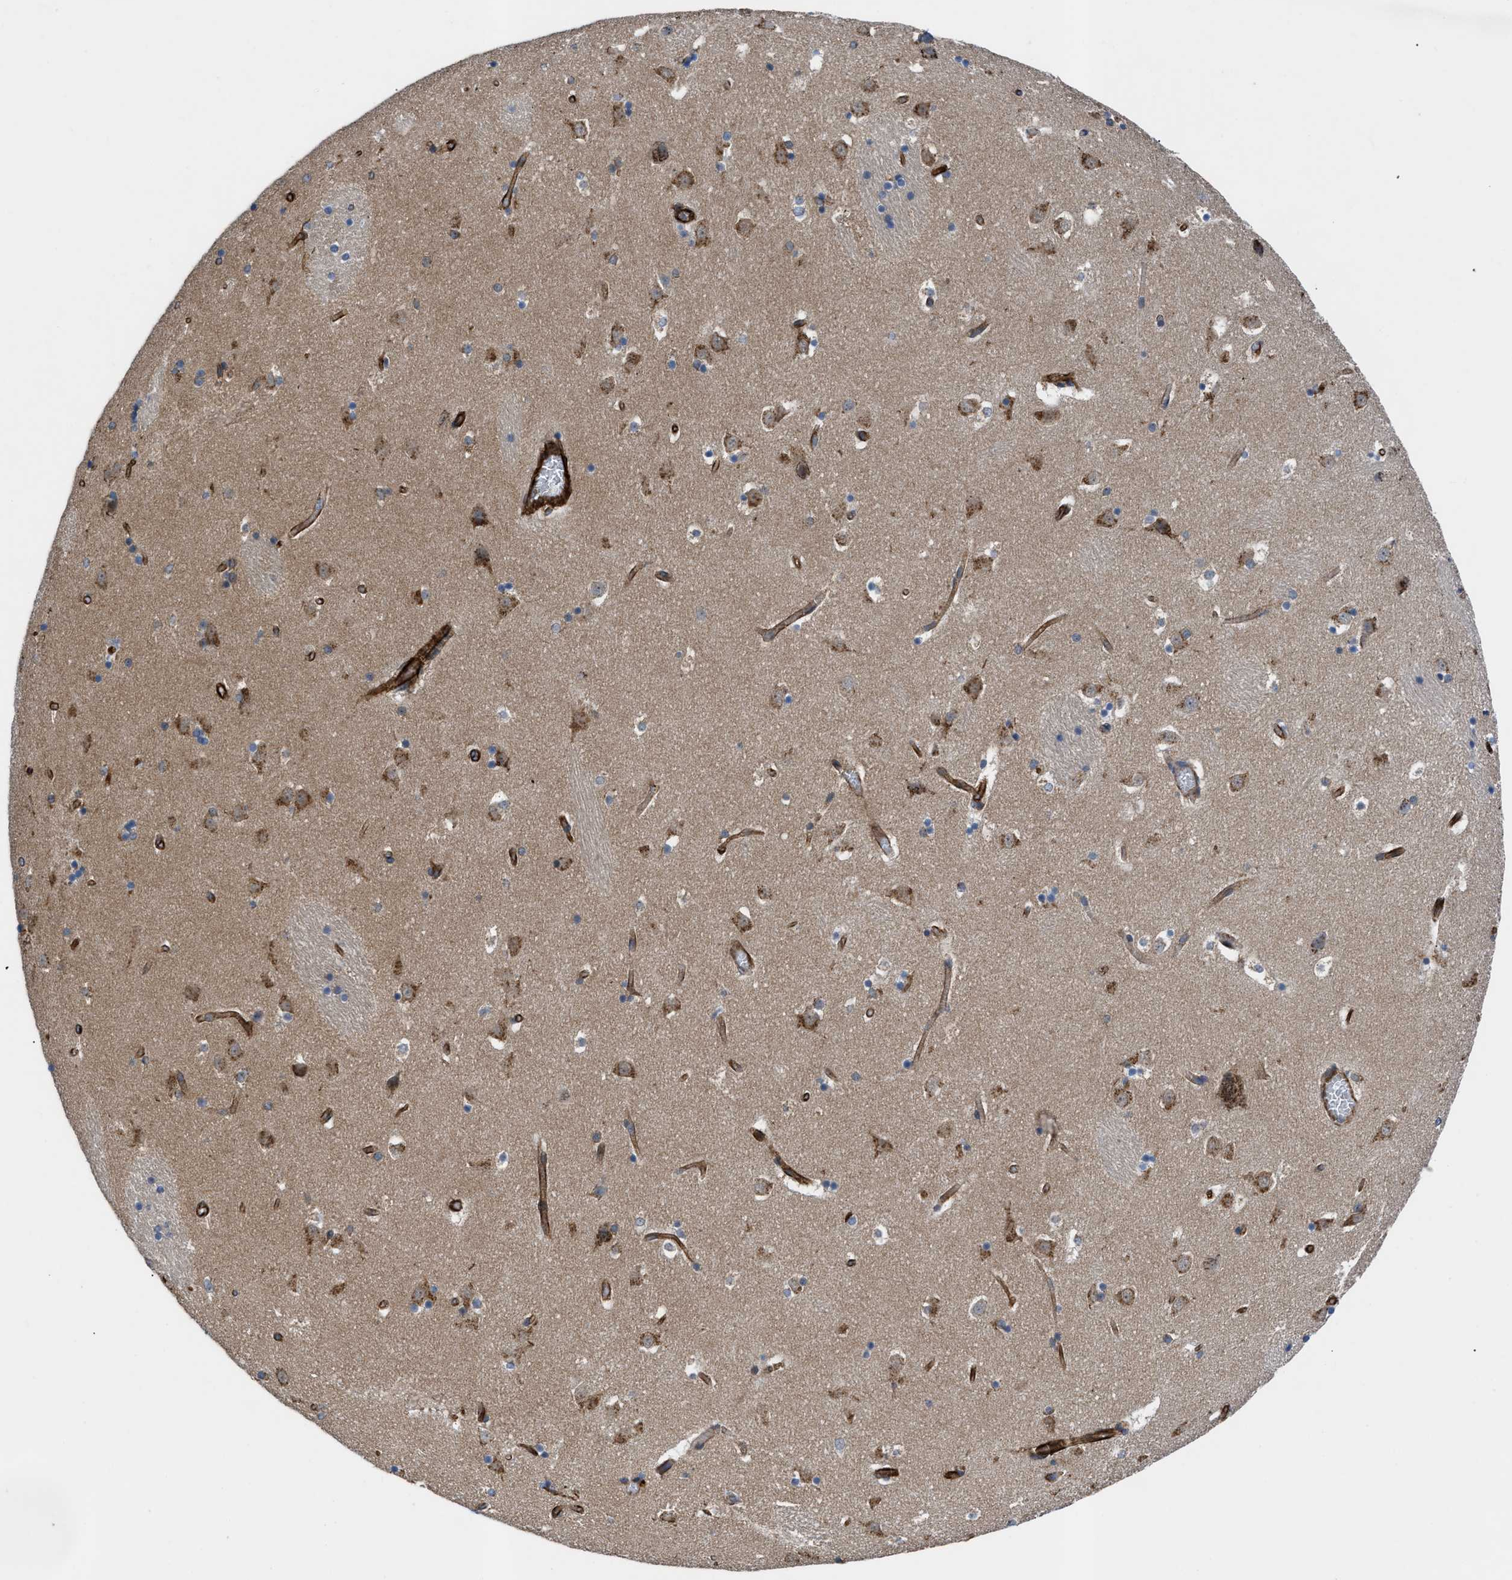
{"staining": {"intensity": "weak", "quantity": "<25%", "location": "cytoplasmic/membranous"}, "tissue": "caudate", "cell_type": "Glial cells", "image_type": "normal", "snomed": [{"axis": "morphology", "description": "Normal tissue, NOS"}, {"axis": "topography", "description": "Lateral ventricle wall"}], "caption": "Caudate stained for a protein using IHC demonstrates no staining glial cells.", "gene": "PTPRE", "patient": {"sex": "male", "age": 45}}